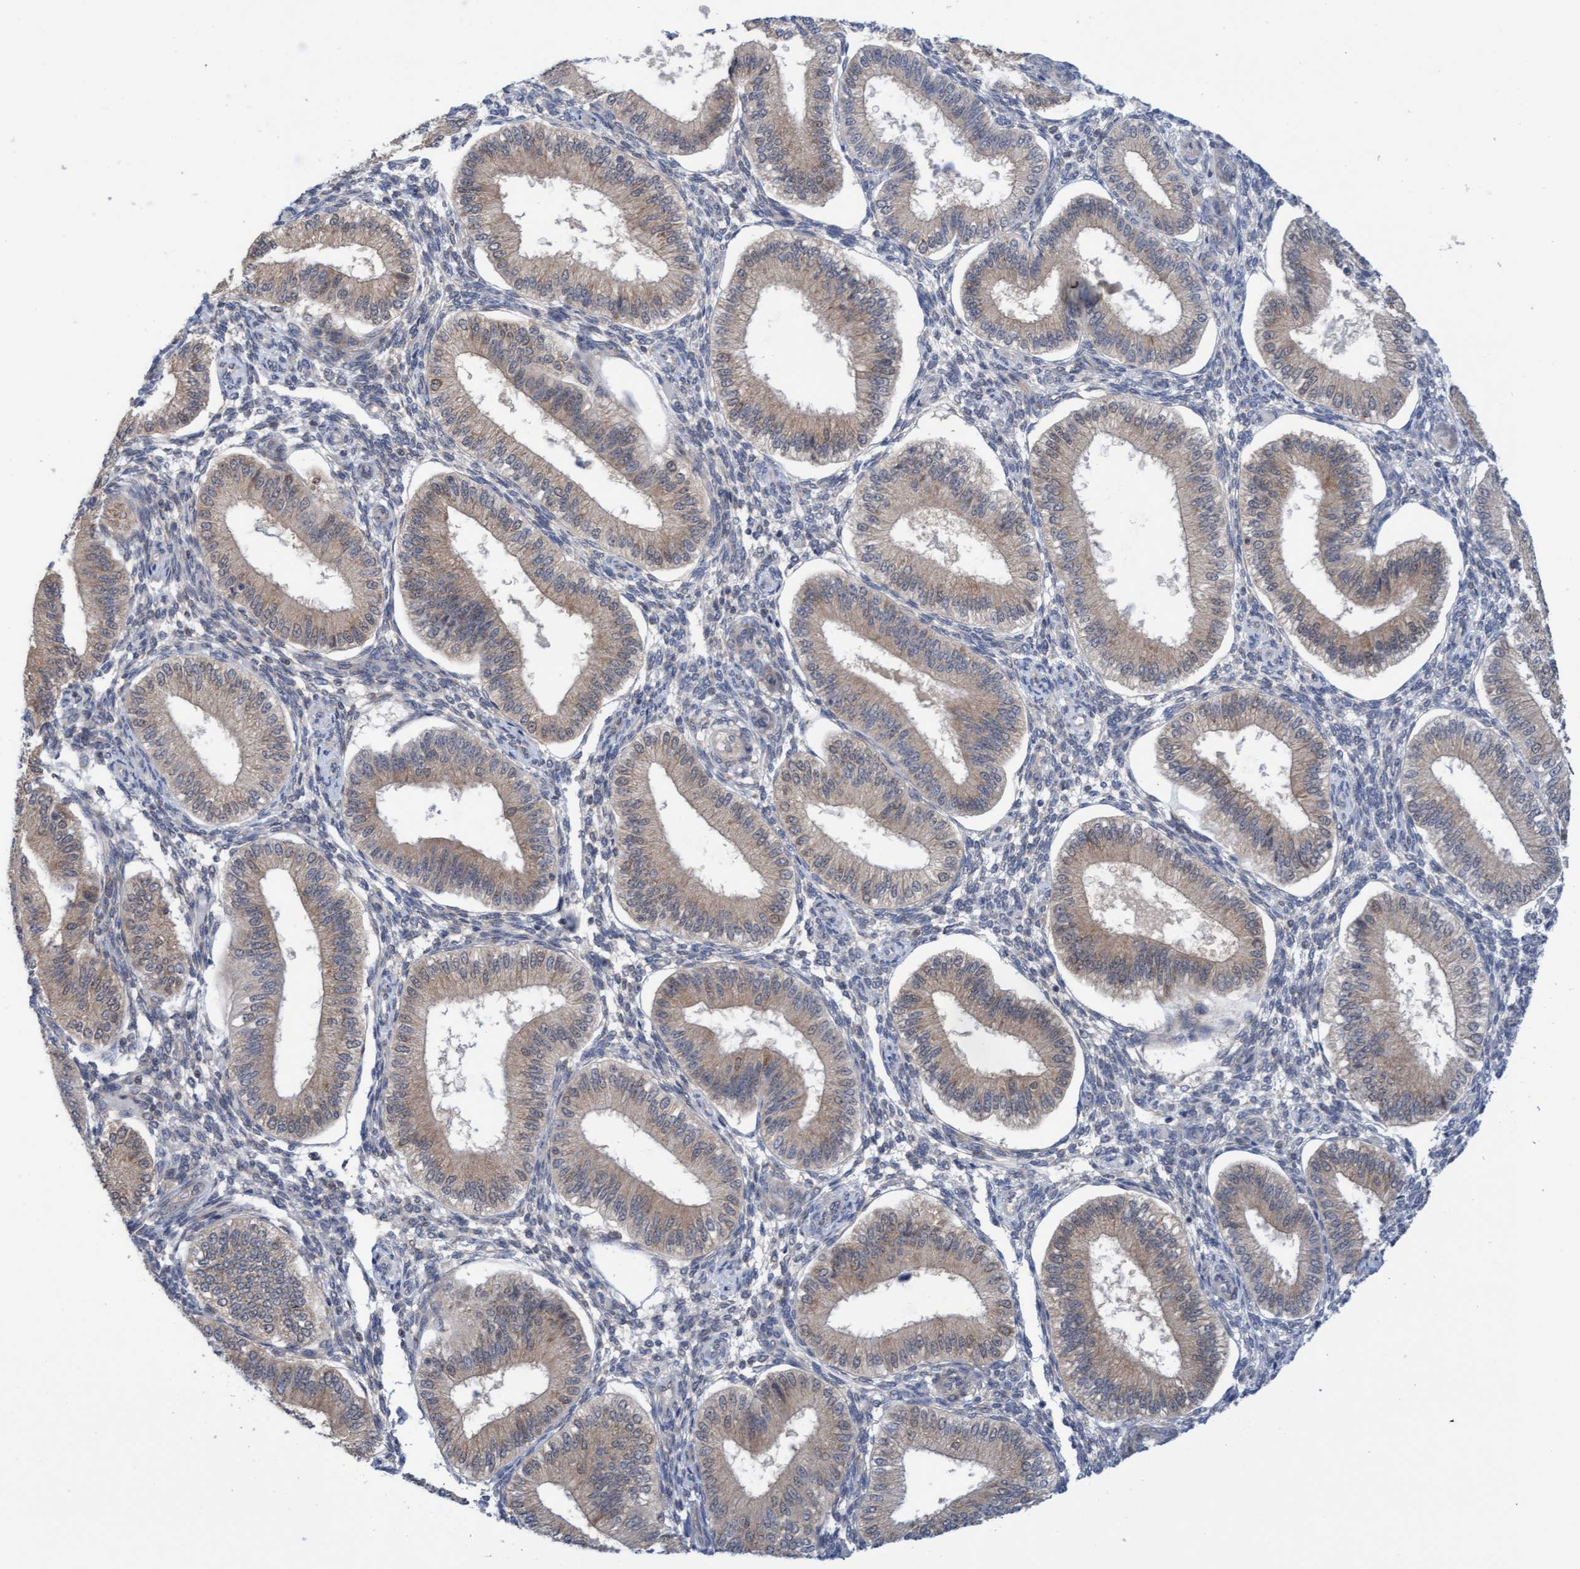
{"staining": {"intensity": "negative", "quantity": "none", "location": "none"}, "tissue": "endometrium", "cell_type": "Cells in endometrial stroma", "image_type": "normal", "snomed": [{"axis": "morphology", "description": "Normal tissue, NOS"}, {"axis": "topography", "description": "Endometrium"}], "caption": "Immunohistochemistry (IHC) micrograph of normal endometrium stained for a protein (brown), which displays no expression in cells in endometrial stroma.", "gene": "AMZ2", "patient": {"sex": "female", "age": 39}}